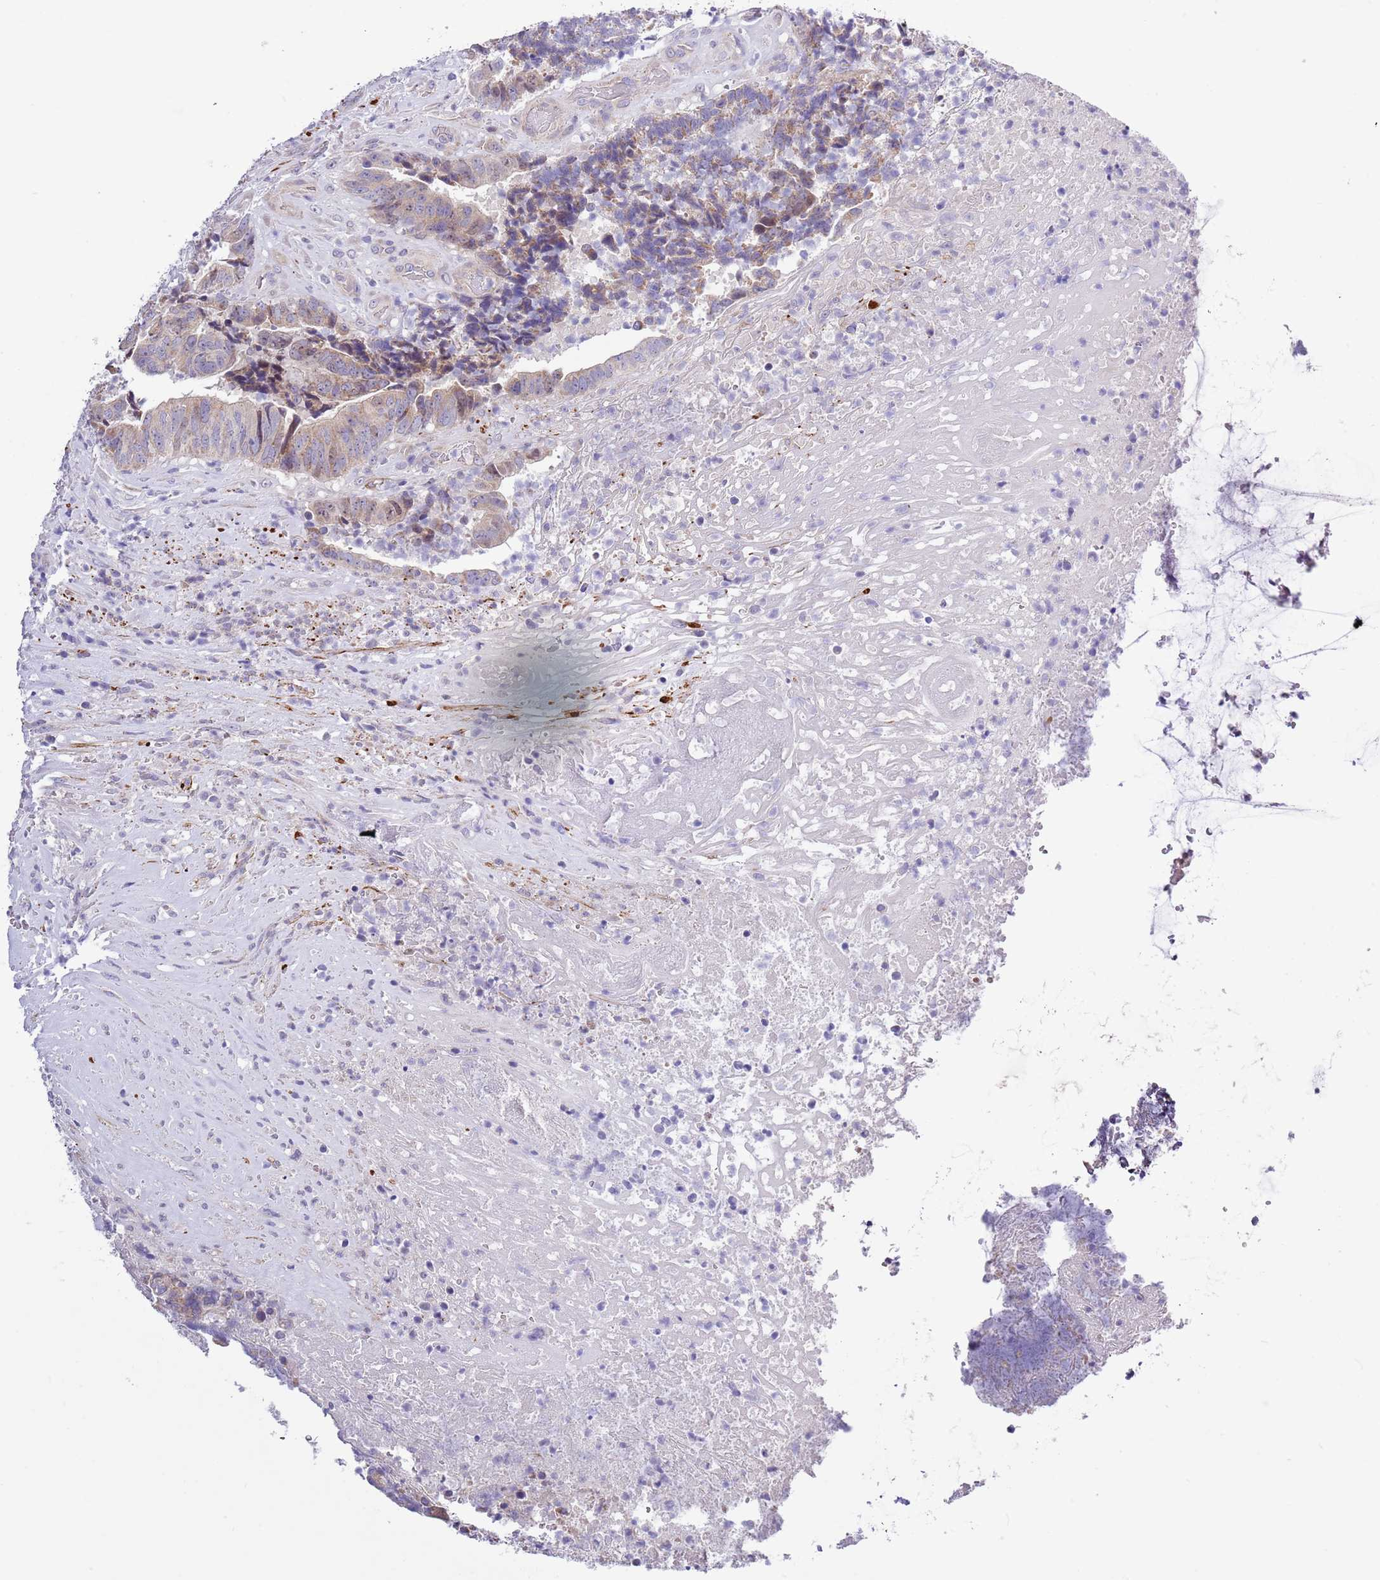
{"staining": {"intensity": "weak", "quantity": "25%-75%", "location": "cytoplasmic/membranous"}, "tissue": "colorectal cancer", "cell_type": "Tumor cells", "image_type": "cancer", "snomed": [{"axis": "morphology", "description": "Adenocarcinoma, NOS"}, {"axis": "topography", "description": "Rectum"}], "caption": "Colorectal adenocarcinoma was stained to show a protein in brown. There is low levels of weak cytoplasmic/membranous staining in about 25%-75% of tumor cells.", "gene": "NET1", "patient": {"sex": "male", "age": 72}}